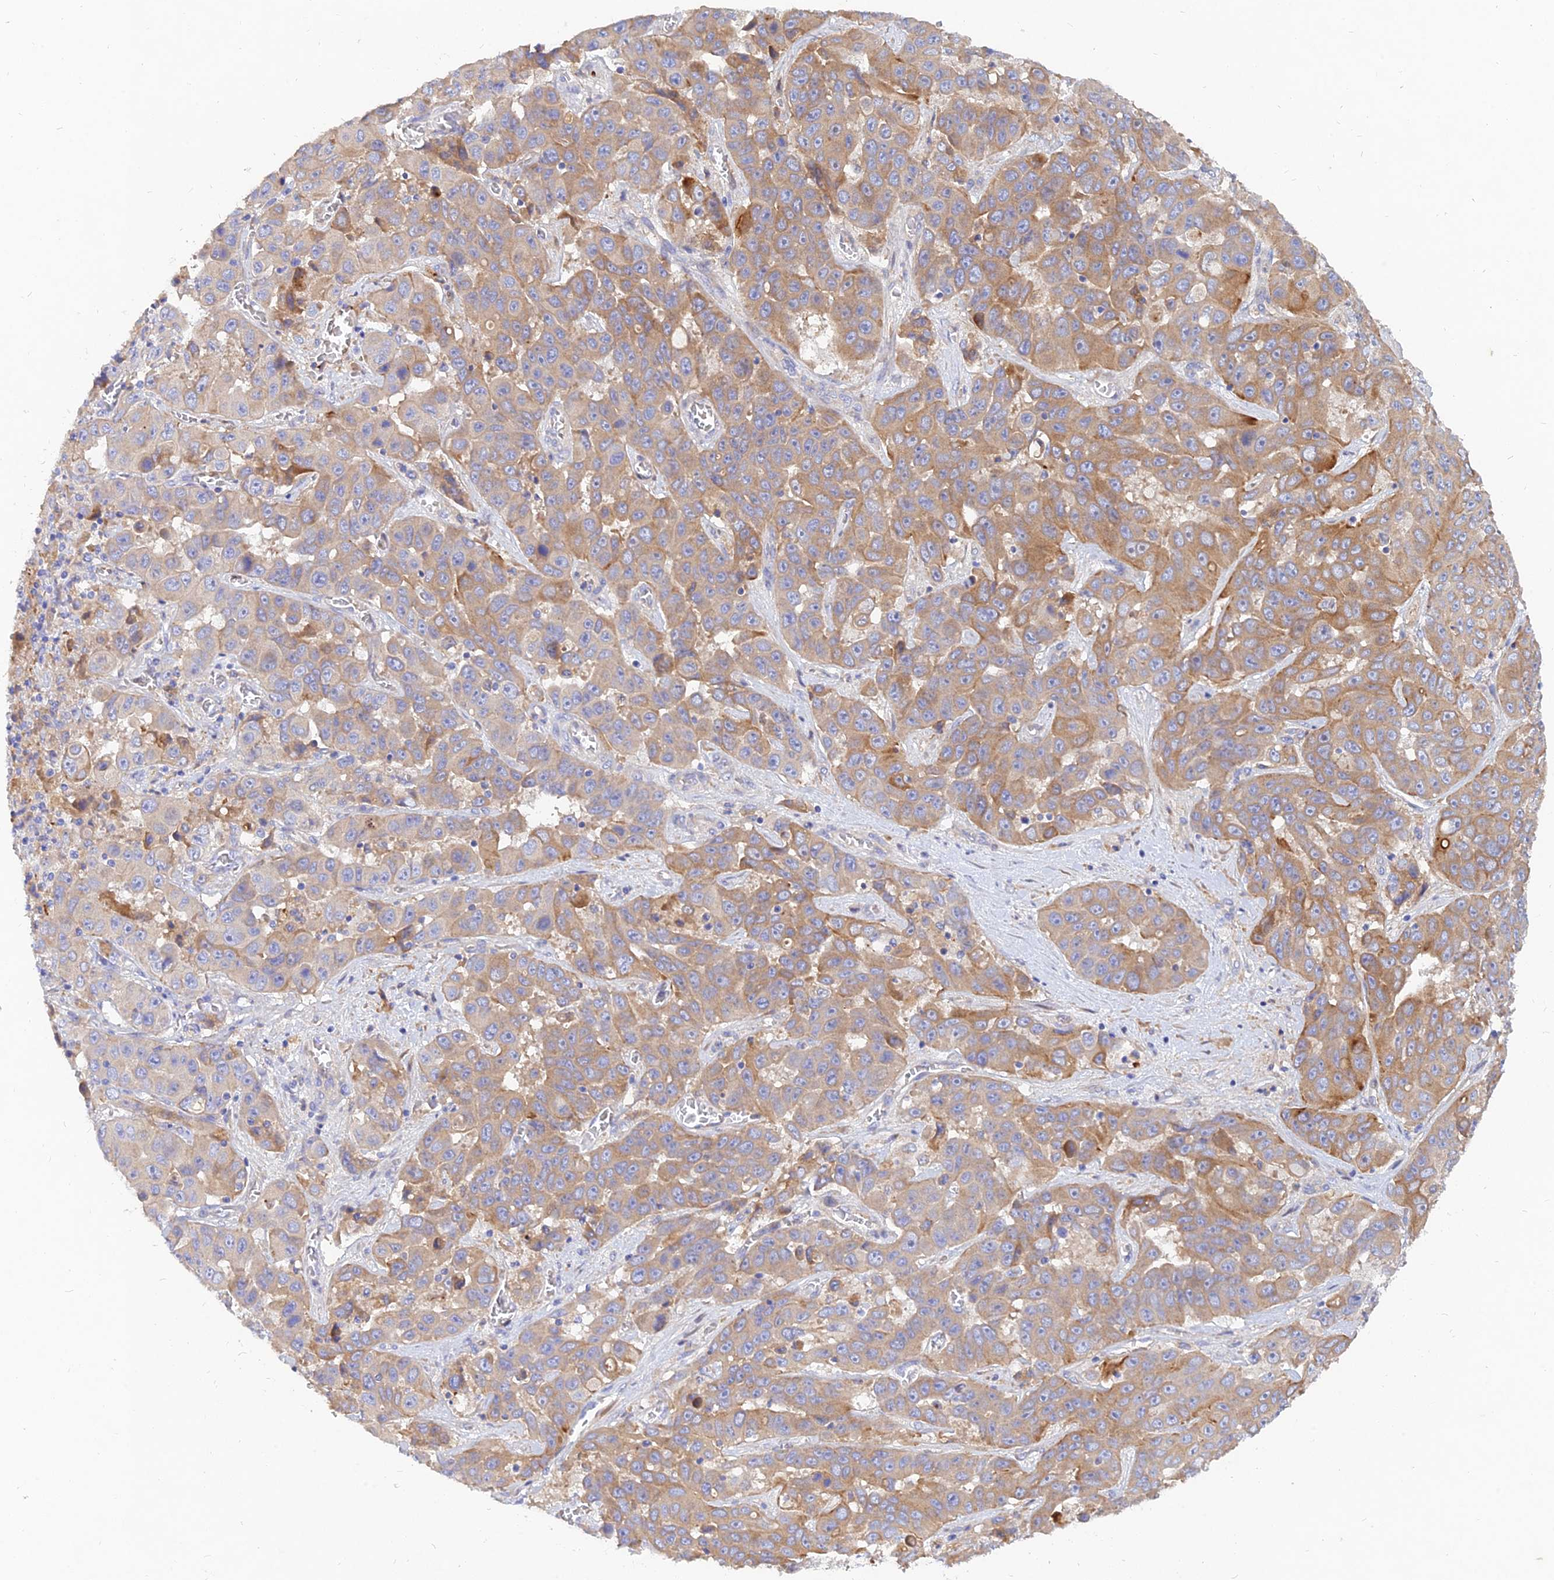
{"staining": {"intensity": "moderate", "quantity": "25%-75%", "location": "cytoplasmic/membranous"}, "tissue": "liver cancer", "cell_type": "Tumor cells", "image_type": "cancer", "snomed": [{"axis": "morphology", "description": "Cholangiocarcinoma"}, {"axis": "topography", "description": "Liver"}], "caption": "IHC histopathology image of human liver cancer stained for a protein (brown), which shows medium levels of moderate cytoplasmic/membranous expression in about 25%-75% of tumor cells.", "gene": "MROH1", "patient": {"sex": "female", "age": 52}}